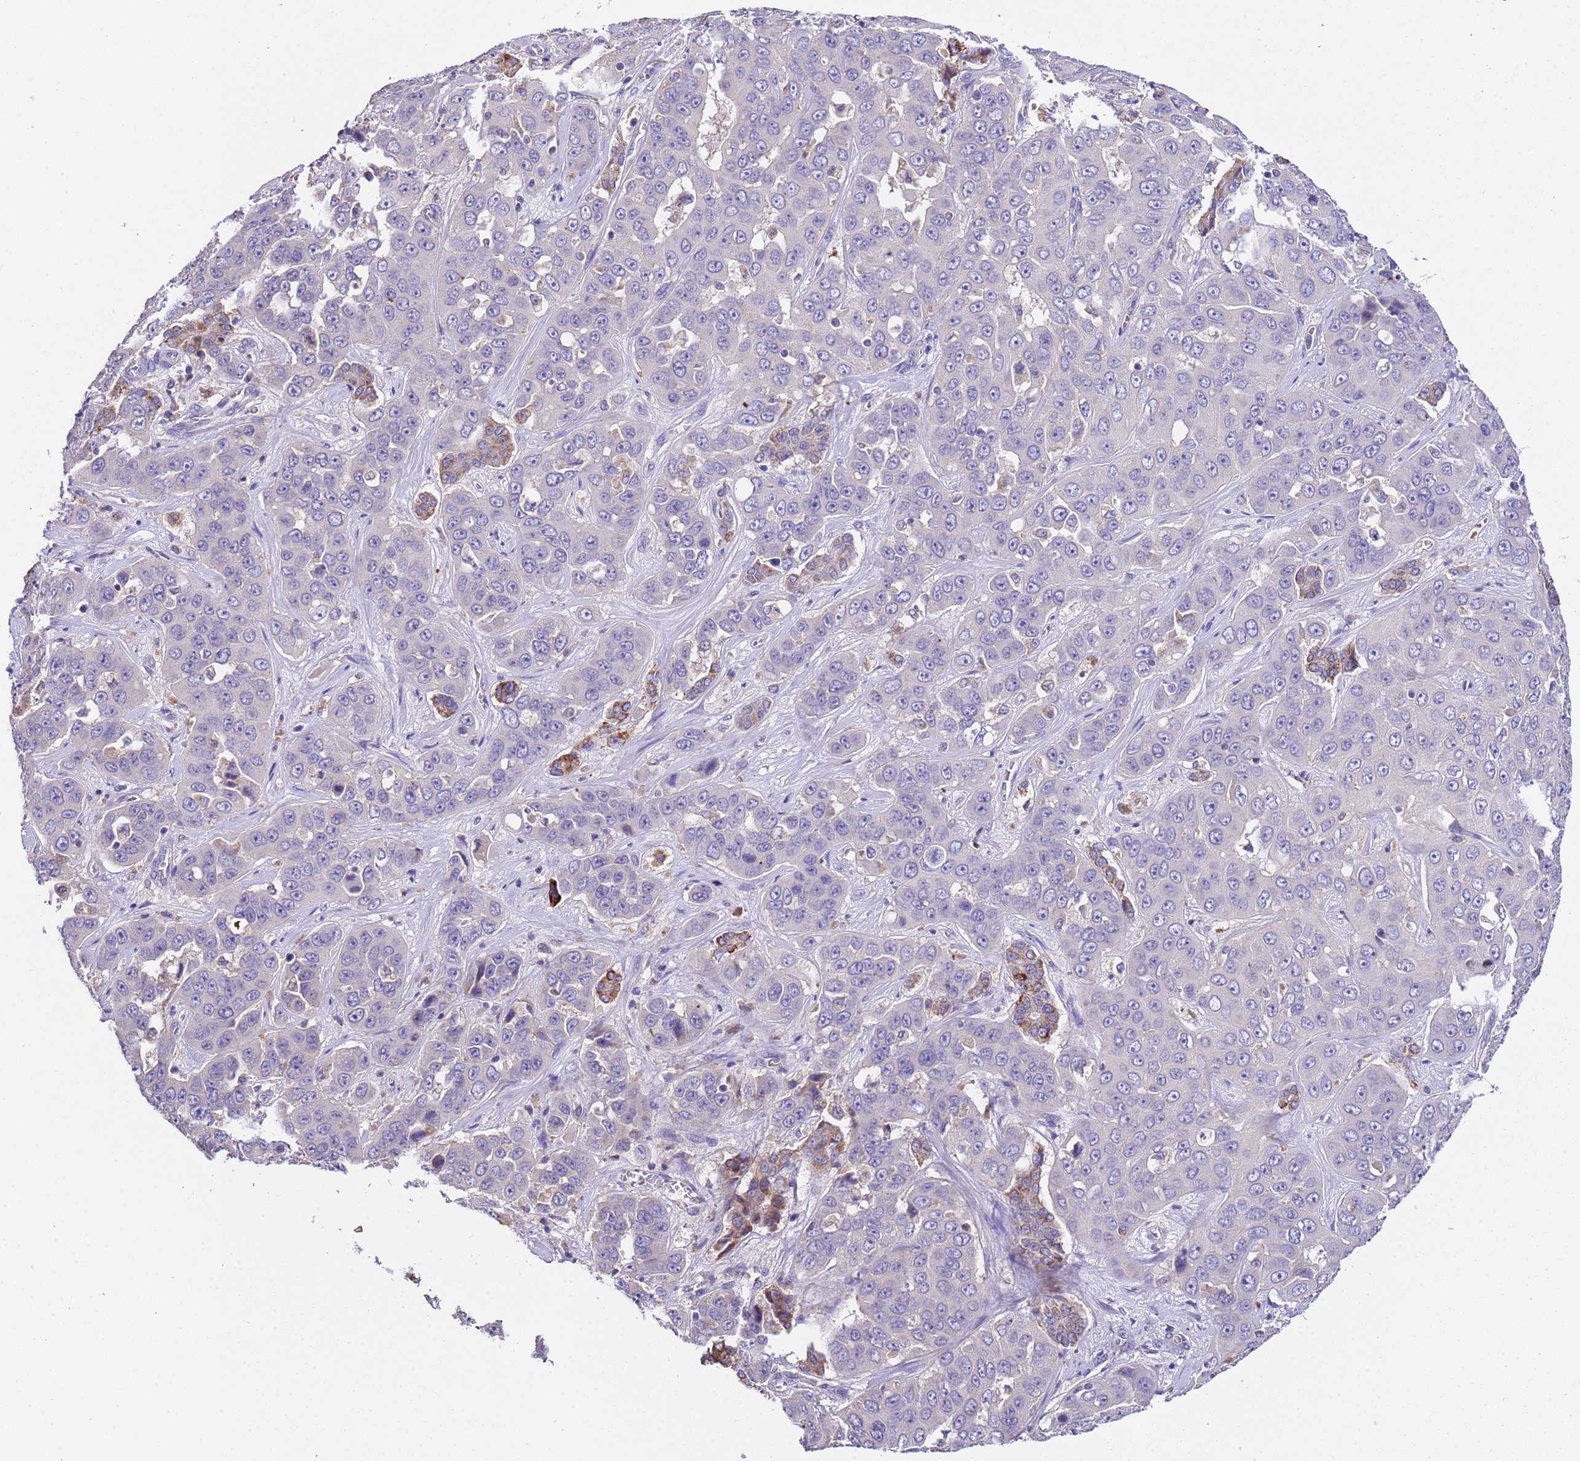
{"staining": {"intensity": "negative", "quantity": "none", "location": "none"}, "tissue": "liver cancer", "cell_type": "Tumor cells", "image_type": "cancer", "snomed": [{"axis": "morphology", "description": "Cholangiocarcinoma"}, {"axis": "topography", "description": "Liver"}], "caption": "Tumor cells are negative for brown protein staining in liver cancer.", "gene": "SLC24A3", "patient": {"sex": "female", "age": 52}}